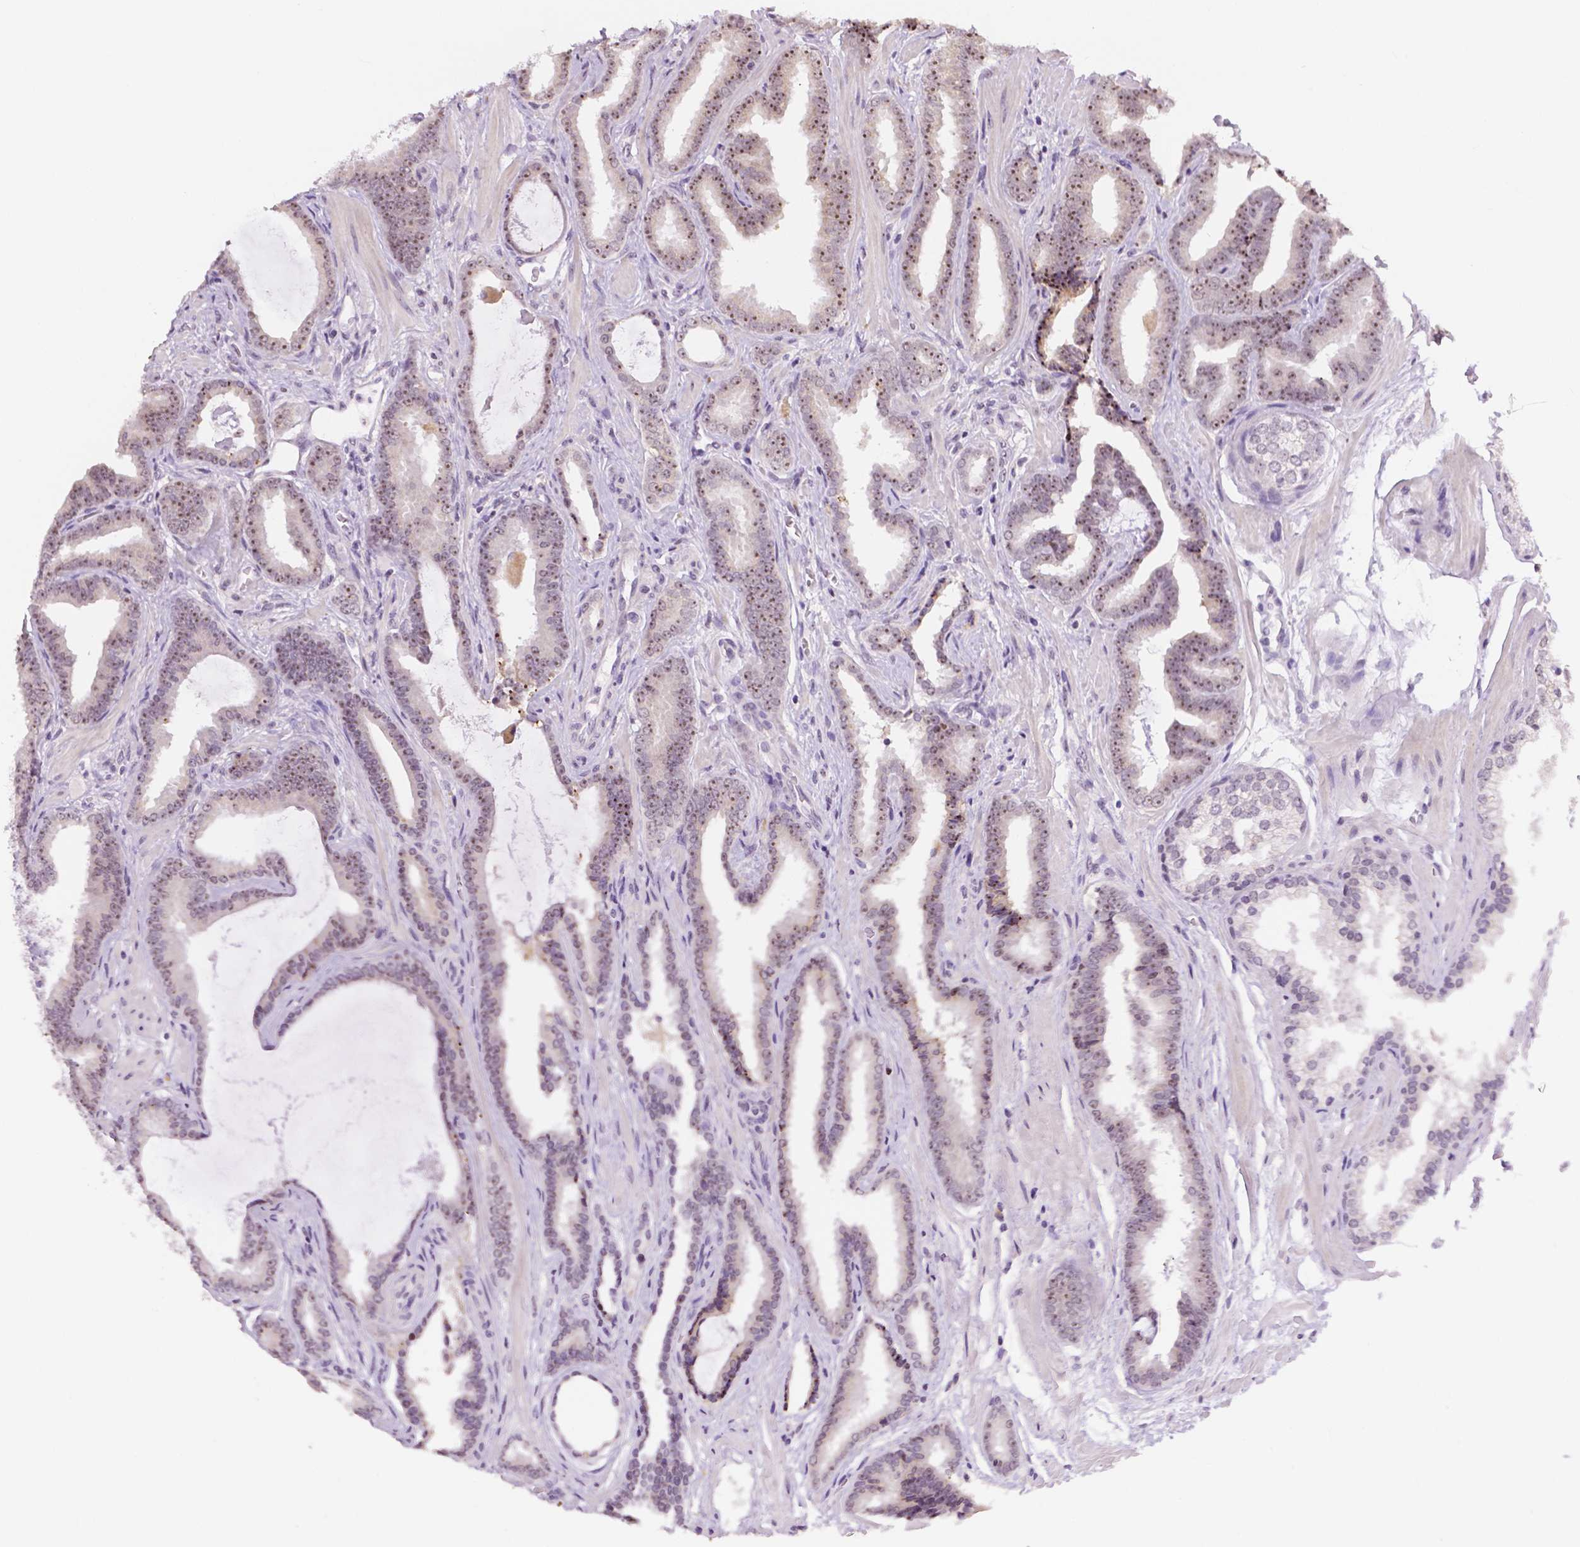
{"staining": {"intensity": "moderate", "quantity": ">75%", "location": "nuclear"}, "tissue": "prostate cancer", "cell_type": "Tumor cells", "image_type": "cancer", "snomed": [{"axis": "morphology", "description": "Adenocarcinoma, Low grade"}, {"axis": "topography", "description": "Prostate"}], "caption": "Tumor cells show medium levels of moderate nuclear expression in approximately >75% of cells in adenocarcinoma (low-grade) (prostate).", "gene": "NHP2", "patient": {"sex": "male", "age": 63}}